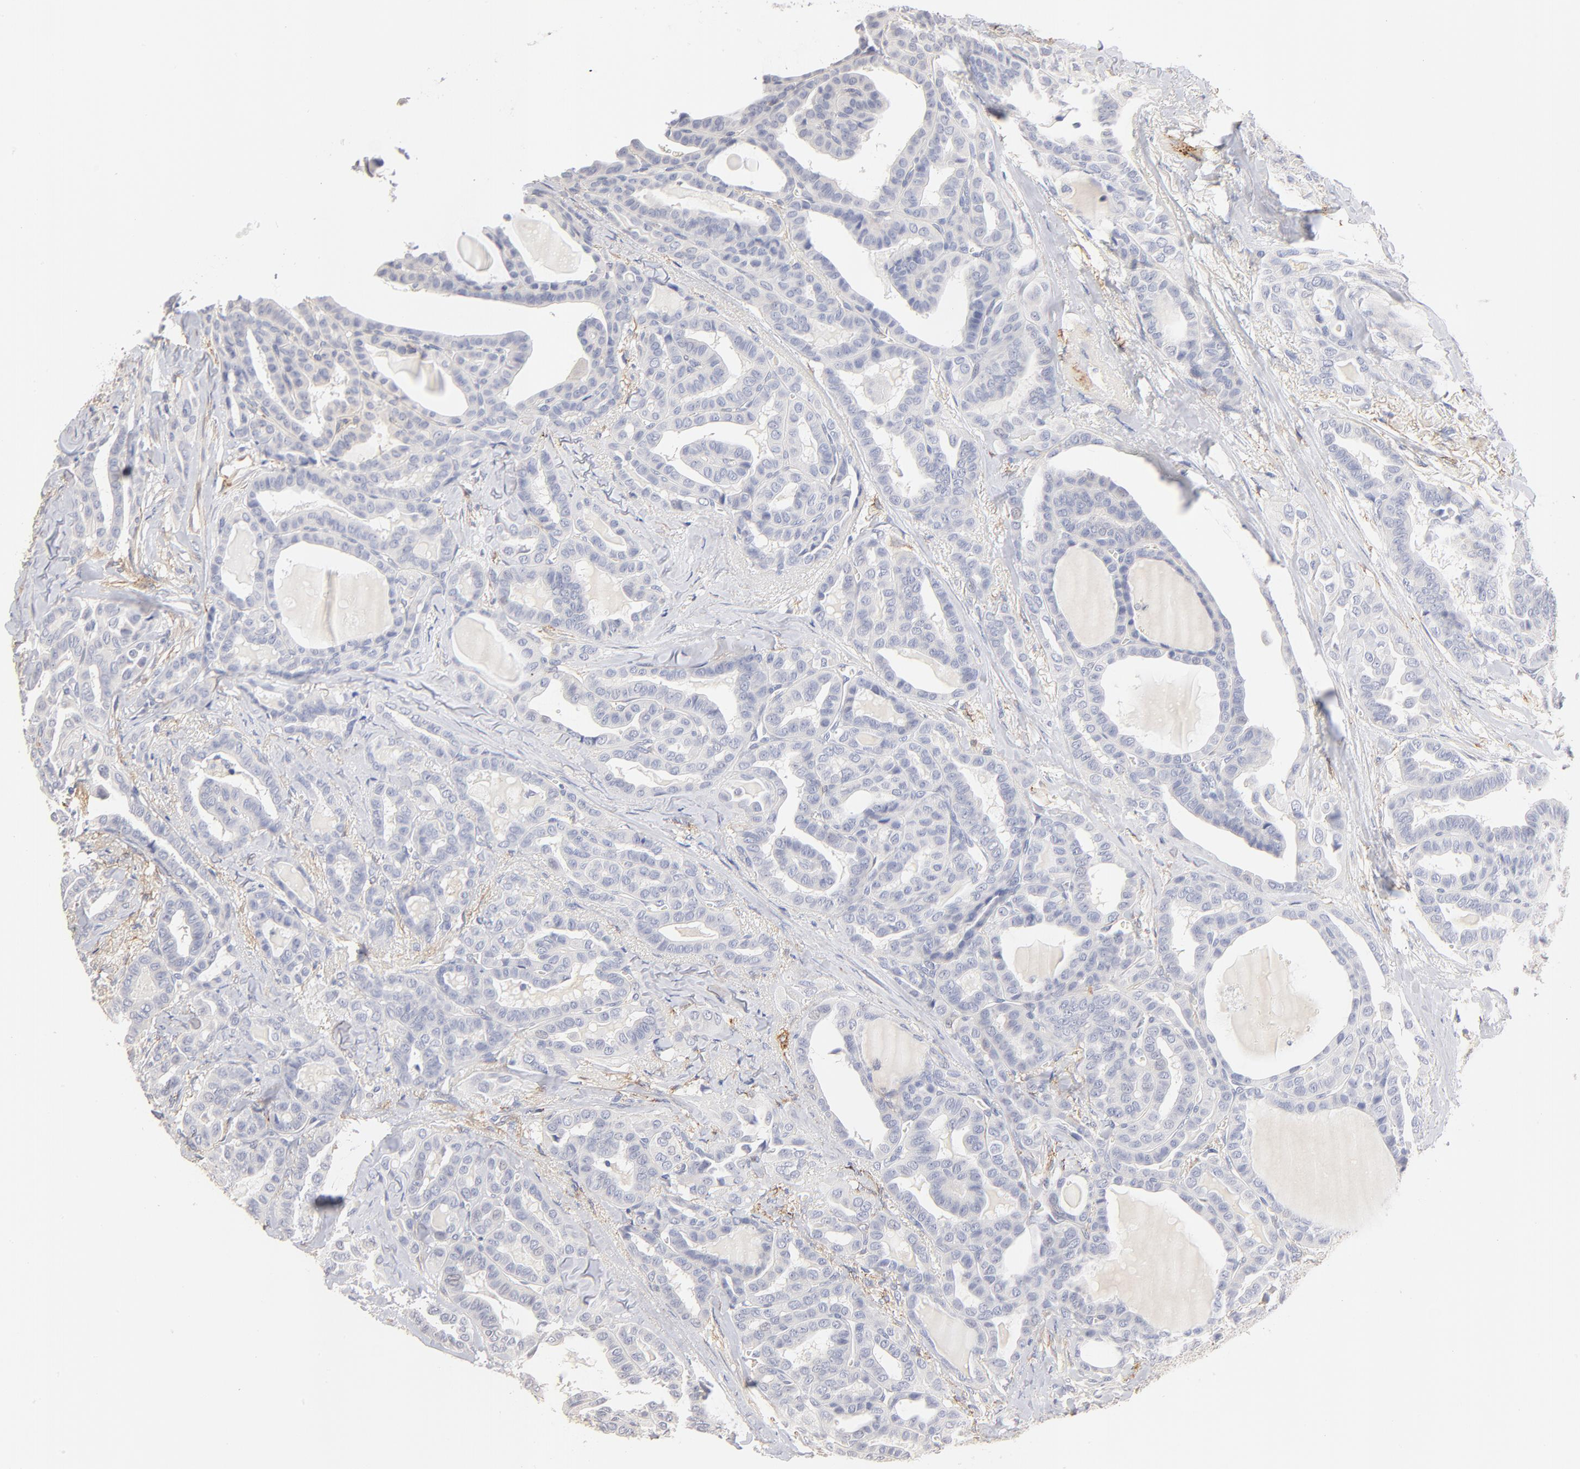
{"staining": {"intensity": "negative", "quantity": "none", "location": "none"}, "tissue": "thyroid cancer", "cell_type": "Tumor cells", "image_type": "cancer", "snomed": [{"axis": "morphology", "description": "Papillary adenocarcinoma, NOS"}, {"axis": "topography", "description": "Thyroid gland"}], "caption": "The micrograph demonstrates no staining of tumor cells in thyroid papillary adenocarcinoma.", "gene": "ITGA8", "patient": {"sex": "female", "age": 71}}